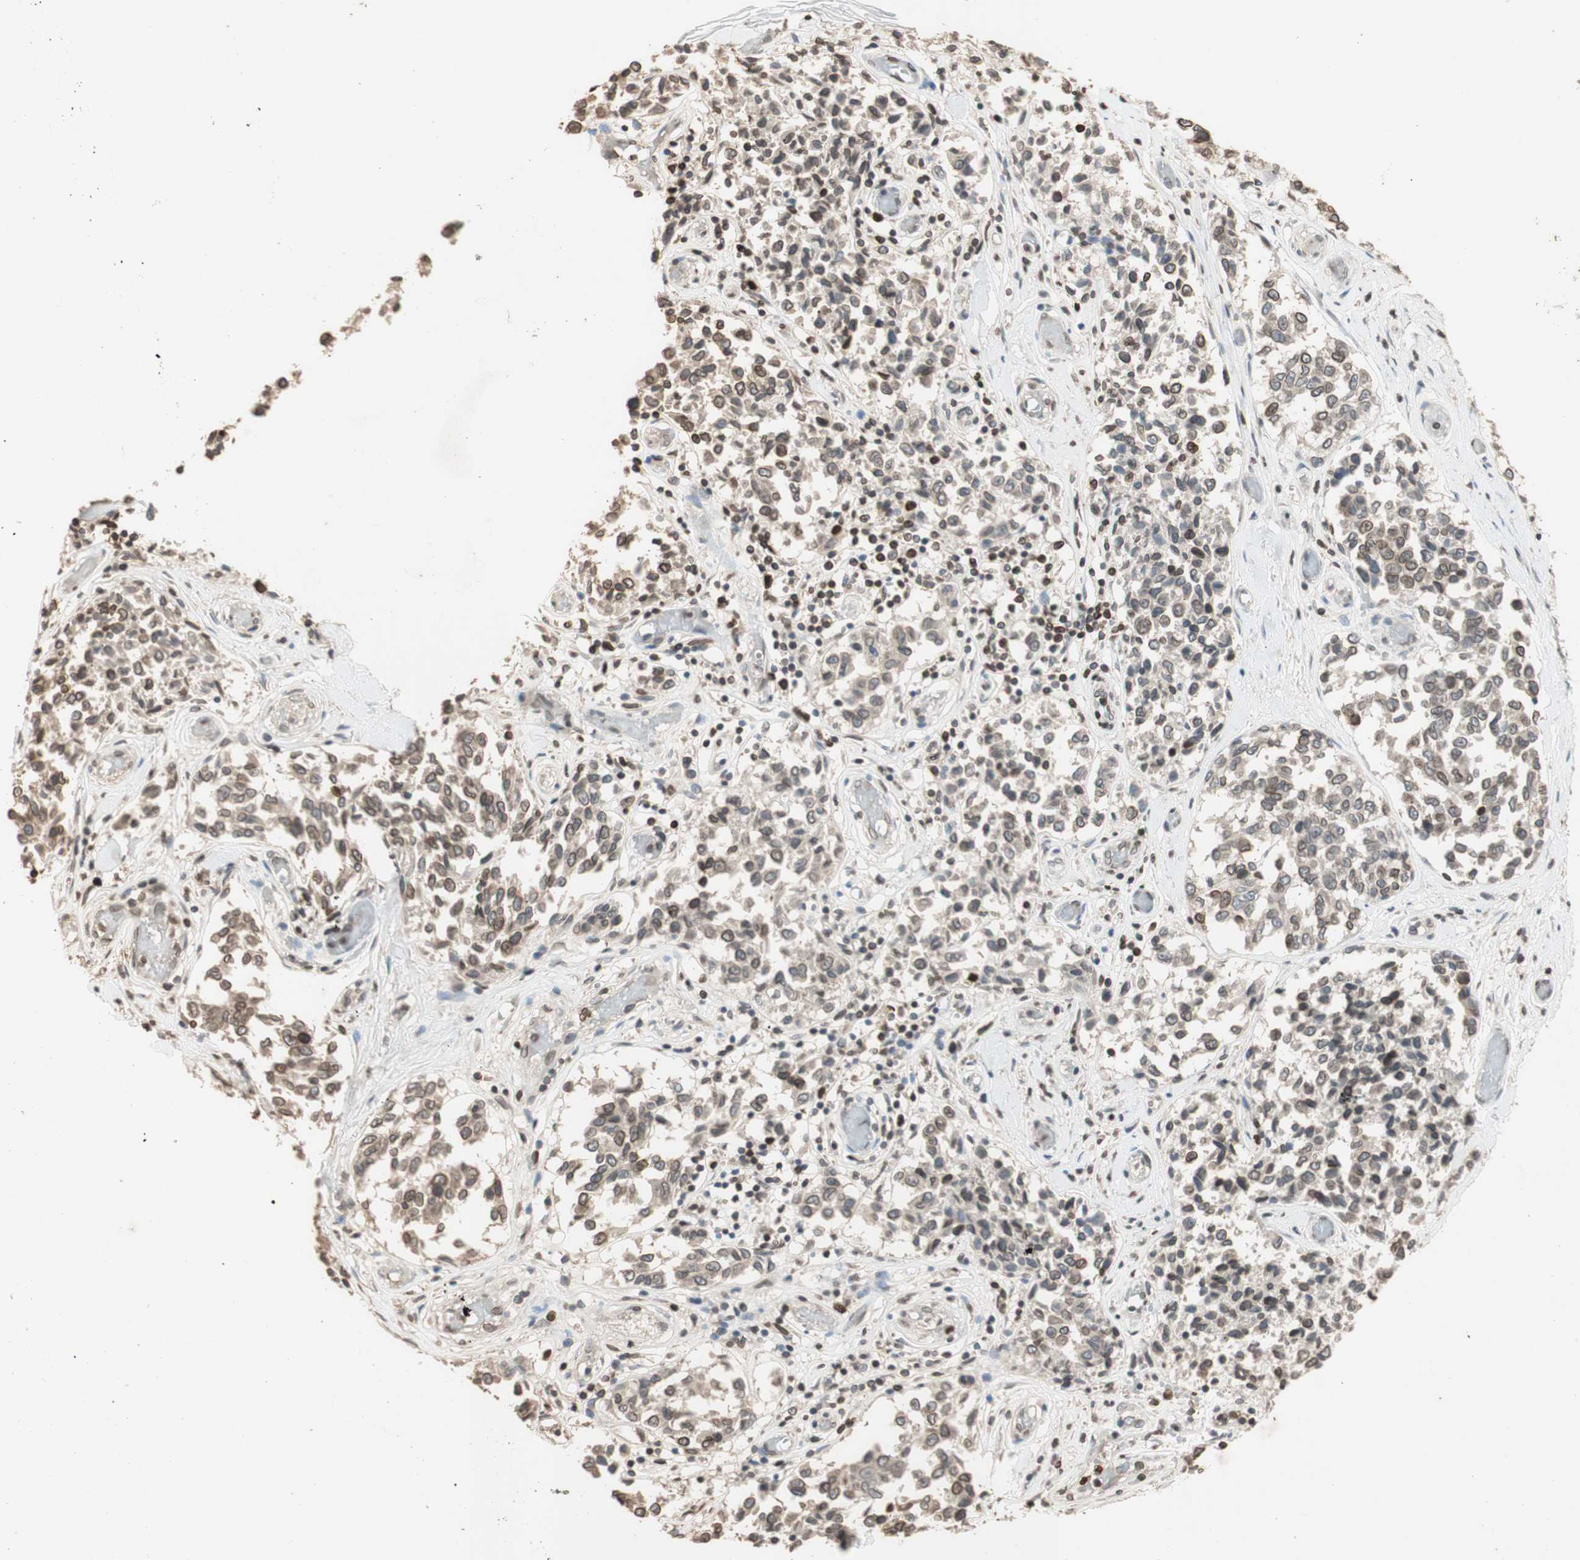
{"staining": {"intensity": "moderate", "quantity": "25%-75%", "location": "cytoplasmic/membranous,nuclear"}, "tissue": "melanoma", "cell_type": "Tumor cells", "image_type": "cancer", "snomed": [{"axis": "morphology", "description": "Malignant melanoma, NOS"}, {"axis": "topography", "description": "Skin"}], "caption": "Approximately 25%-75% of tumor cells in malignant melanoma reveal moderate cytoplasmic/membranous and nuclear protein positivity as visualized by brown immunohistochemical staining.", "gene": "TMPO", "patient": {"sex": "female", "age": 64}}